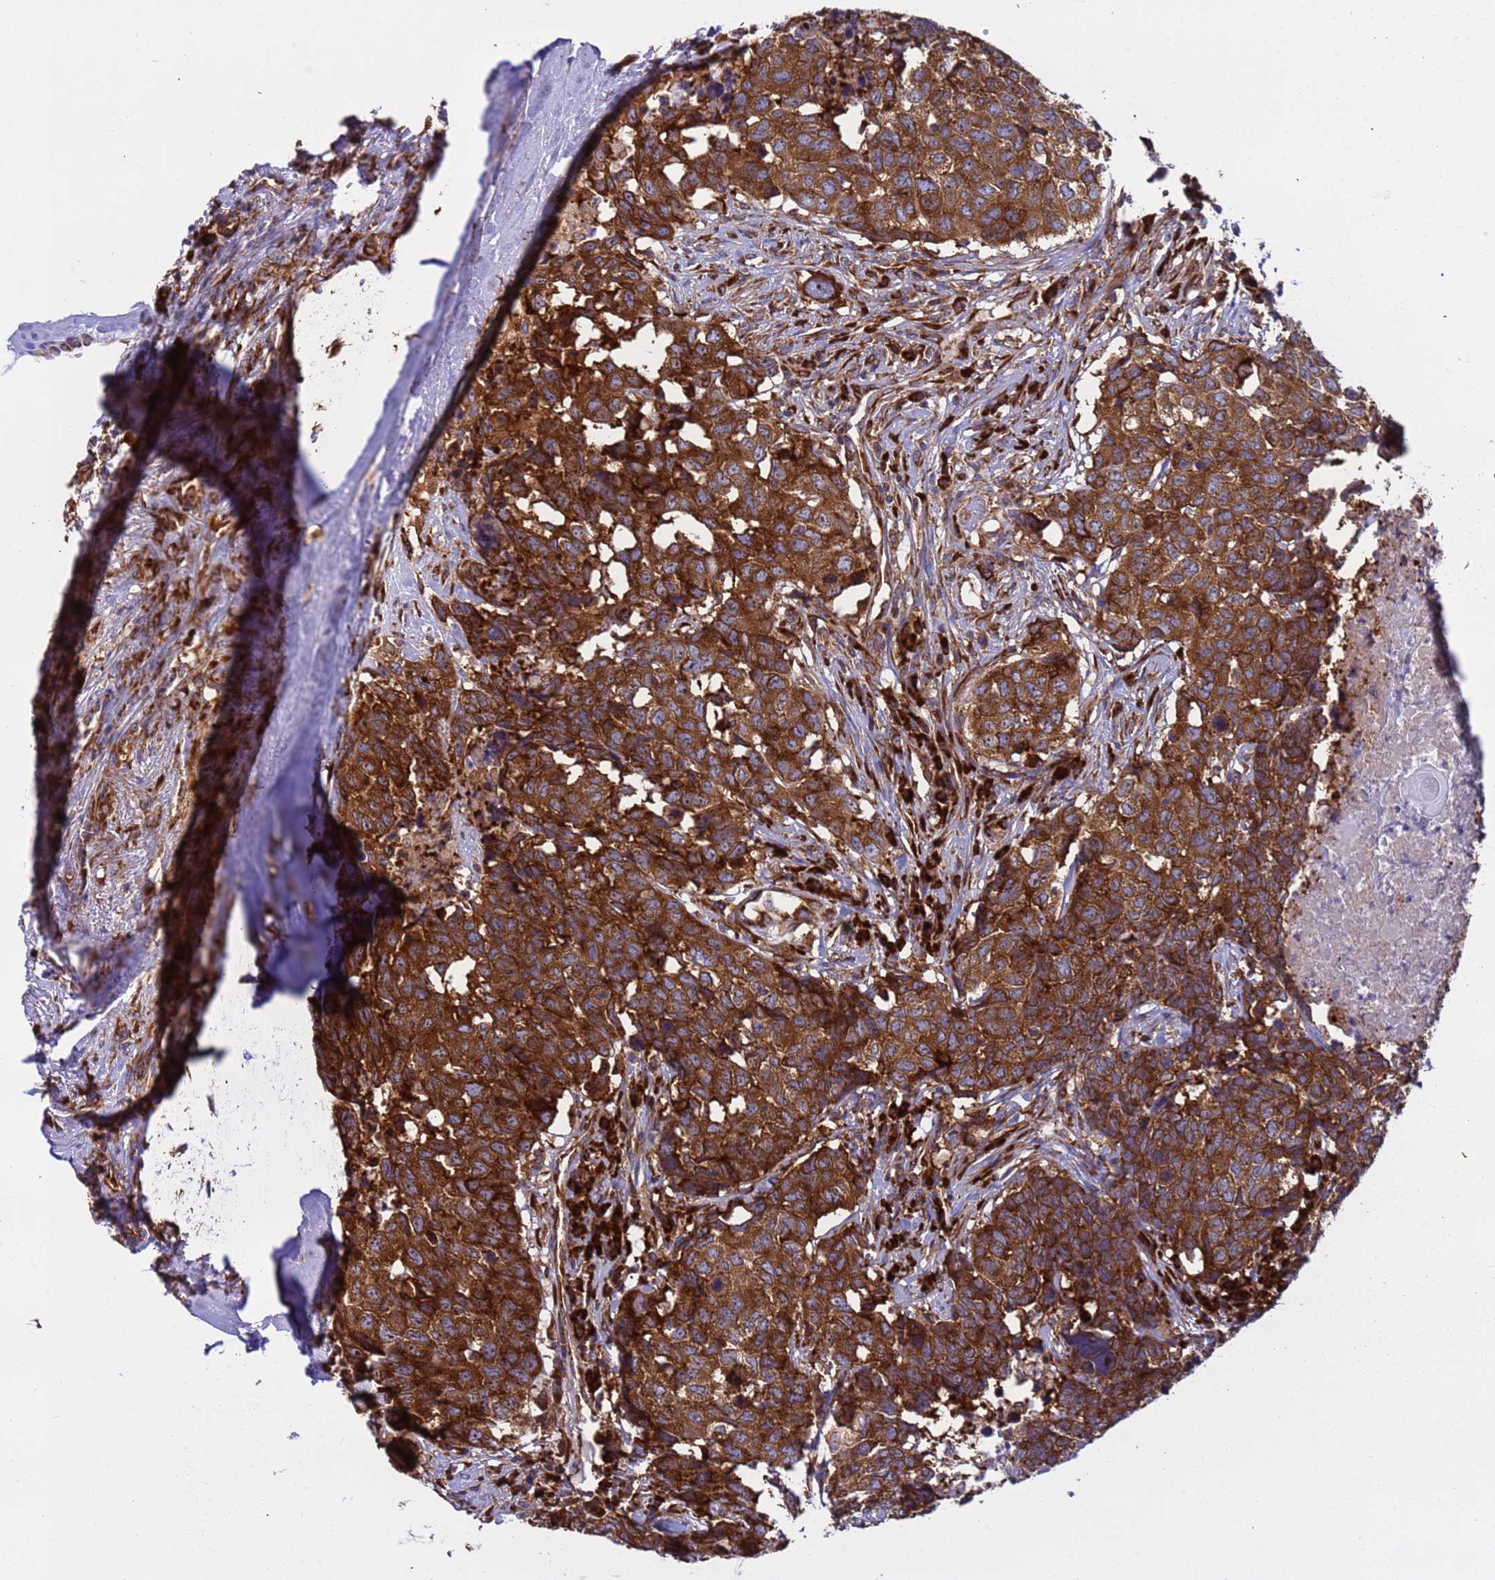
{"staining": {"intensity": "strong", "quantity": ">75%", "location": "cytoplasmic/membranous"}, "tissue": "head and neck cancer", "cell_type": "Tumor cells", "image_type": "cancer", "snomed": [{"axis": "morphology", "description": "Squamous cell carcinoma, NOS"}, {"axis": "topography", "description": "Head-Neck"}], "caption": "Human squamous cell carcinoma (head and neck) stained with a protein marker exhibits strong staining in tumor cells.", "gene": "RPL36", "patient": {"sex": "male", "age": 66}}